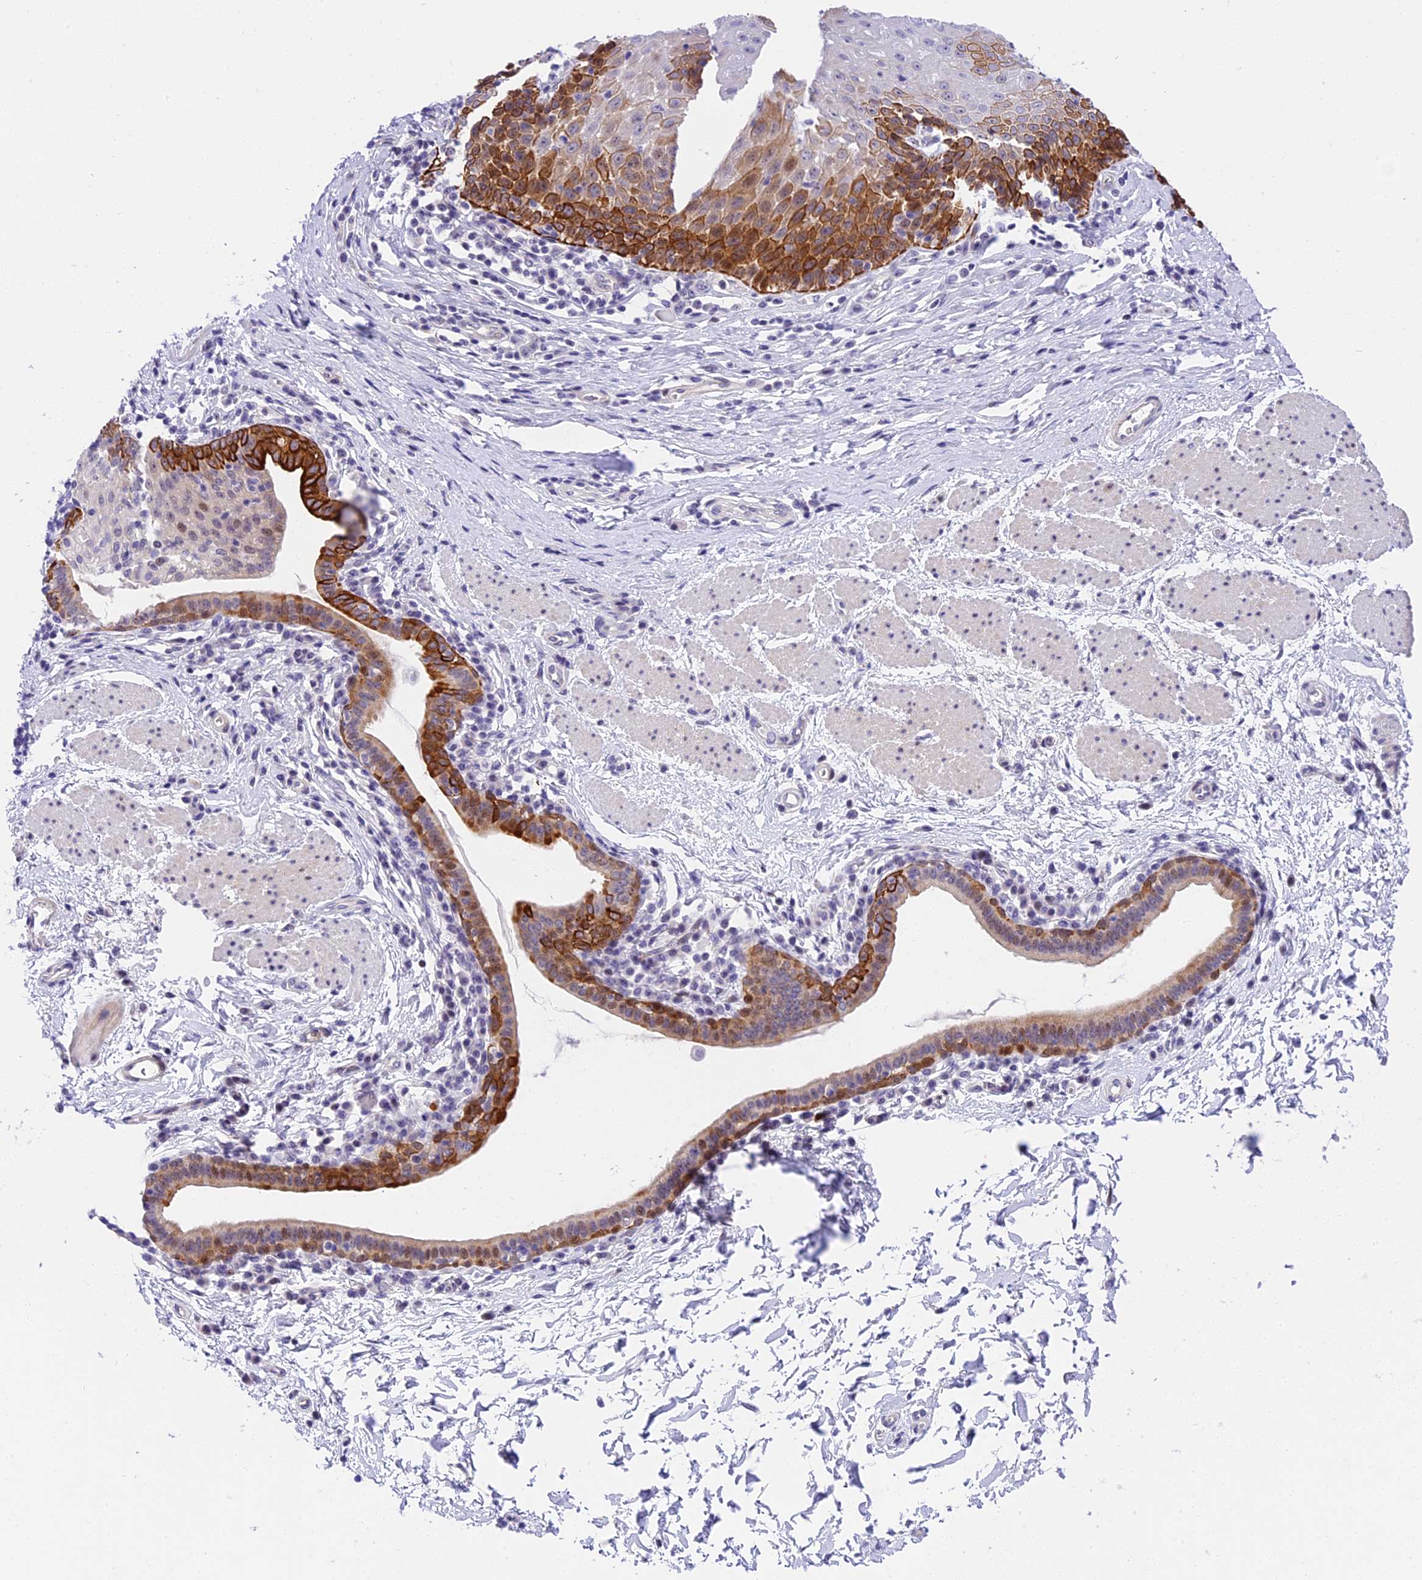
{"staining": {"intensity": "strong", "quantity": "25%-75%", "location": "cytoplasmic/membranous,nuclear"}, "tissue": "esophagus", "cell_type": "Squamous epithelial cells", "image_type": "normal", "snomed": [{"axis": "morphology", "description": "Normal tissue, NOS"}, {"axis": "topography", "description": "Esophagus"}], "caption": "A brown stain highlights strong cytoplasmic/membranous,nuclear positivity of a protein in squamous epithelial cells of unremarkable esophagus. (Stains: DAB in brown, nuclei in blue, Microscopy: brightfield microscopy at high magnification).", "gene": "MIDN", "patient": {"sex": "female", "age": 61}}